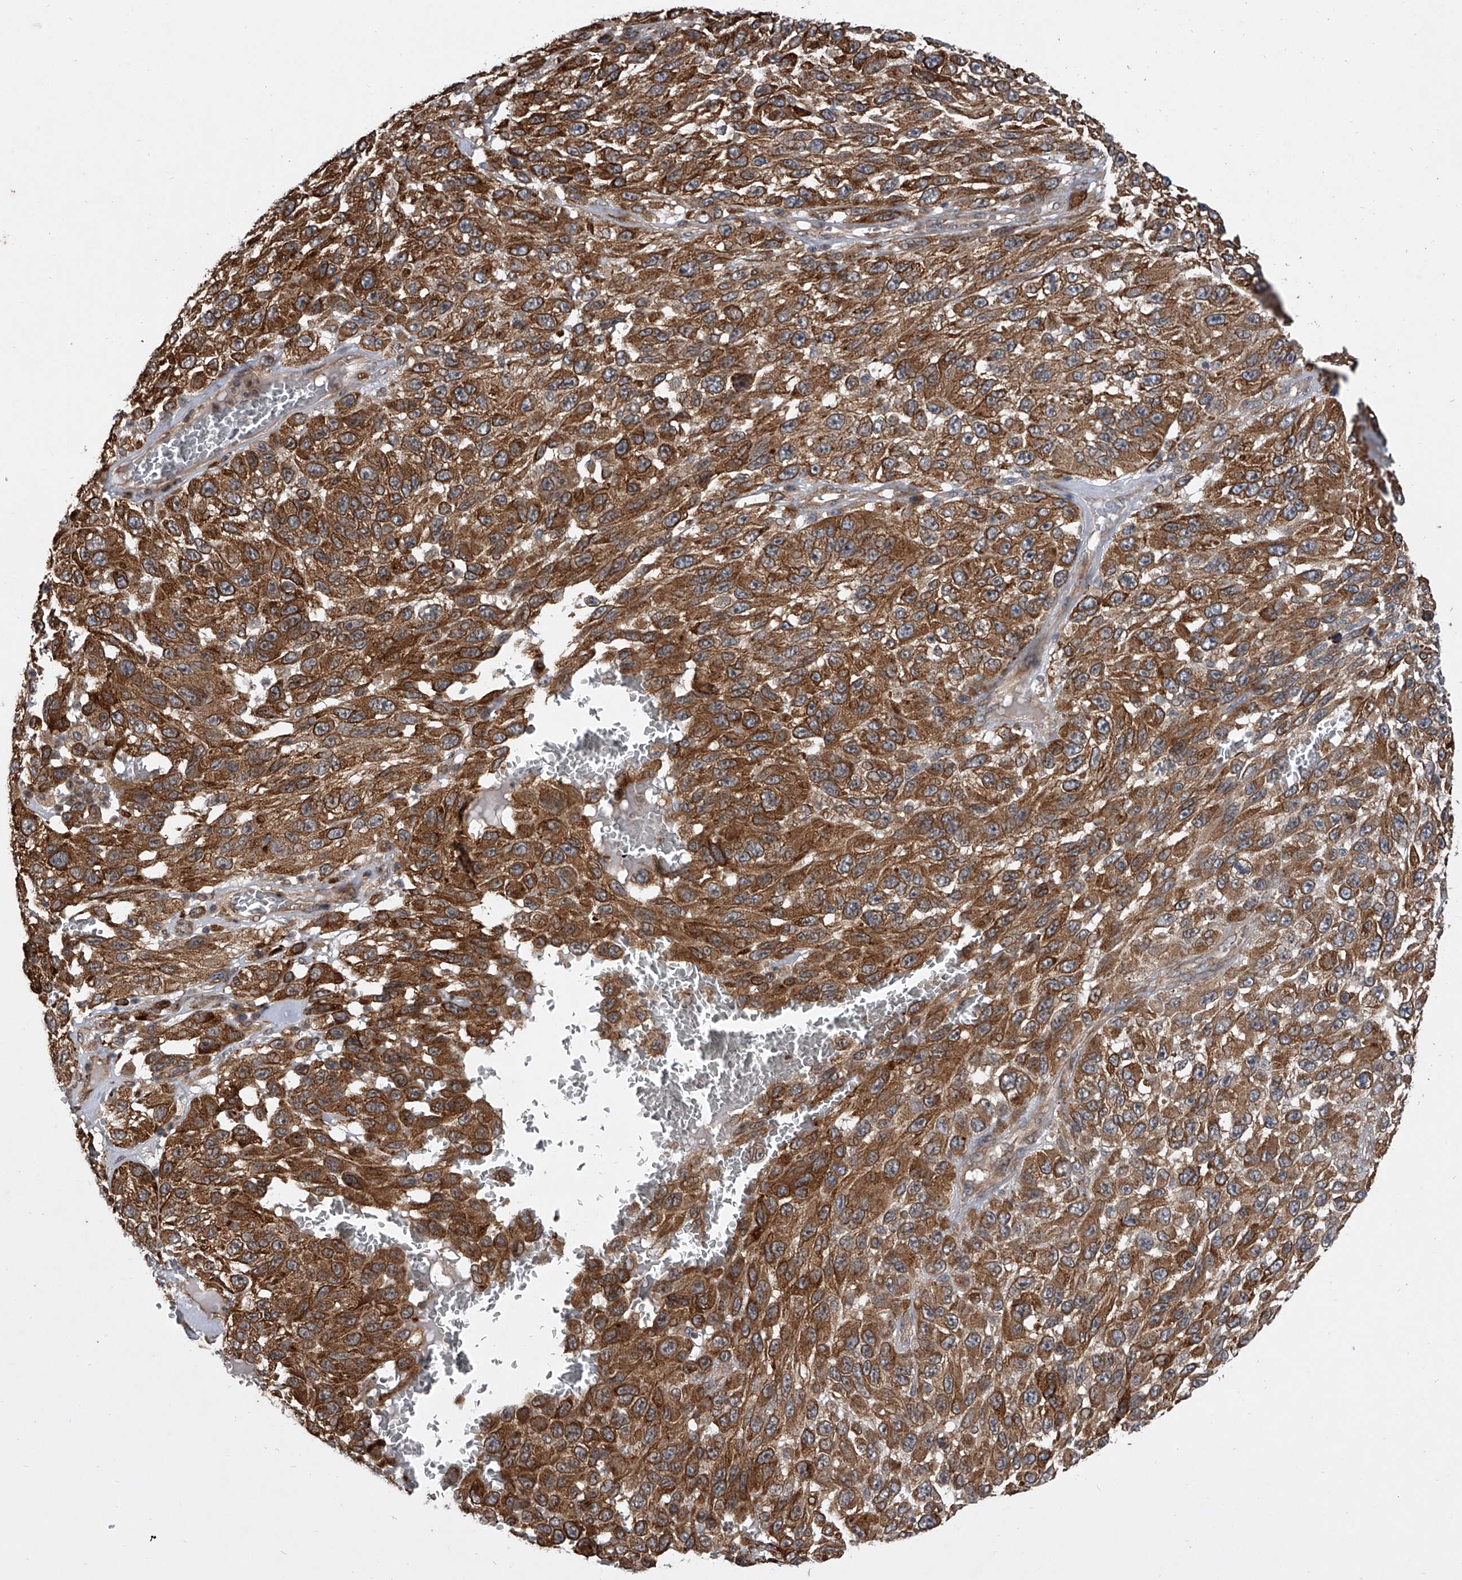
{"staining": {"intensity": "strong", "quantity": ">75%", "location": "cytoplasmic/membranous"}, "tissue": "melanoma", "cell_type": "Tumor cells", "image_type": "cancer", "snomed": [{"axis": "morphology", "description": "Malignant melanoma, NOS"}, {"axis": "topography", "description": "Skin"}], "caption": "A histopathology image of malignant melanoma stained for a protein exhibits strong cytoplasmic/membranous brown staining in tumor cells.", "gene": "GEMIN8", "patient": {"sex": "female", "age": 96}}